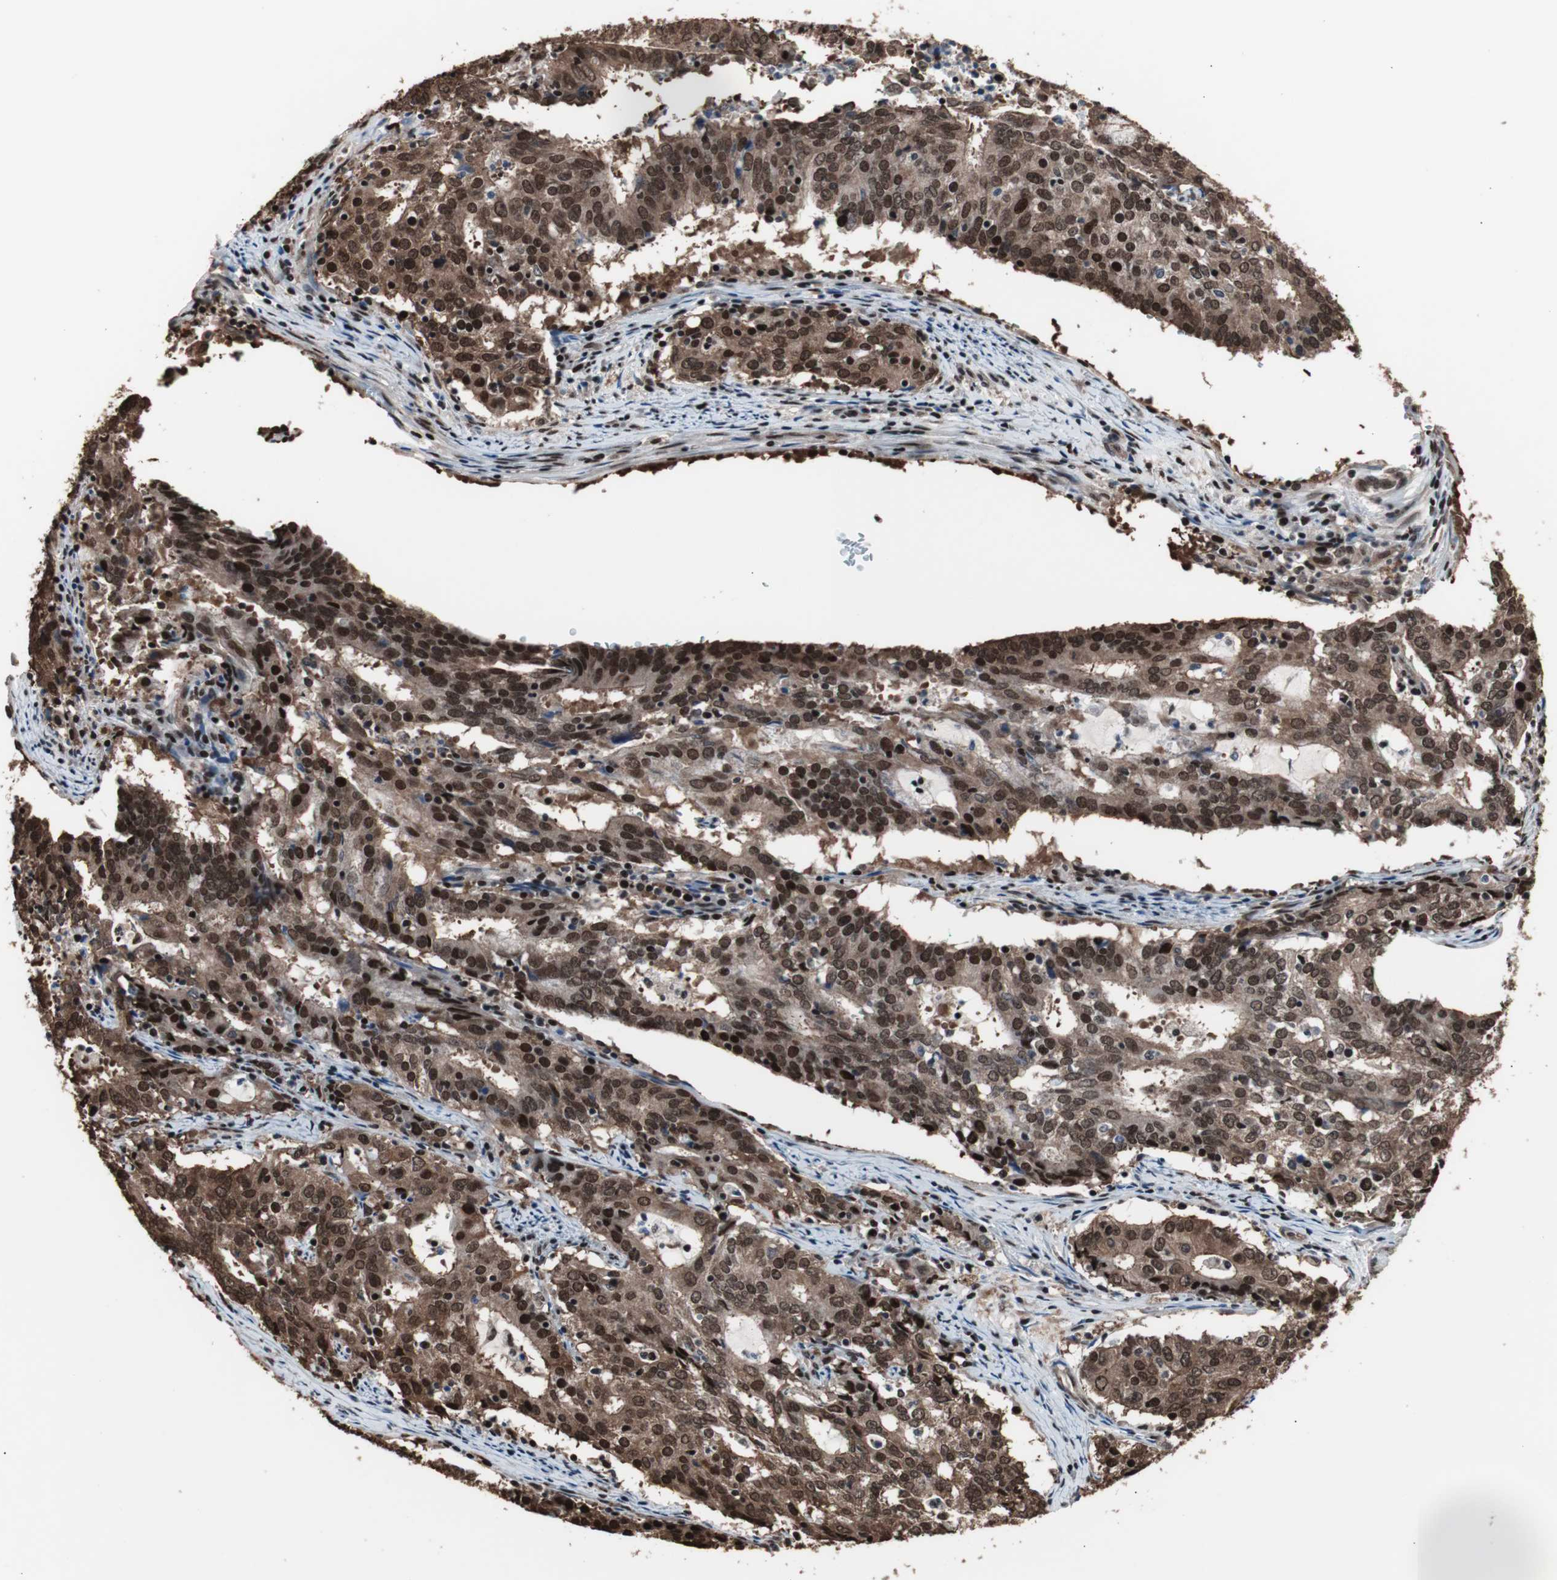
{"staining": {"intensity": "strong", "quantity": ">75%", "location": "cytoplasmic/membranous,nuclear"}, "tissue": "cervical cancer", "cell_type": "Tumor cells", "image_type": "cancer", "snomed": [{"axis": "morphology", "description": "Adenocarcinoma, NOS"}, {"axis": "topography", "description": "Cervix"}], "caption": "Adenocarcinoma (cervical) was stained to show a protein in brown. There is high levels of strong cytoplasmic/membranous and nuclear expression in about >75% of tumor cells.", "gene": "POGZ", "patient": {"sex": "female", "age": 44}}